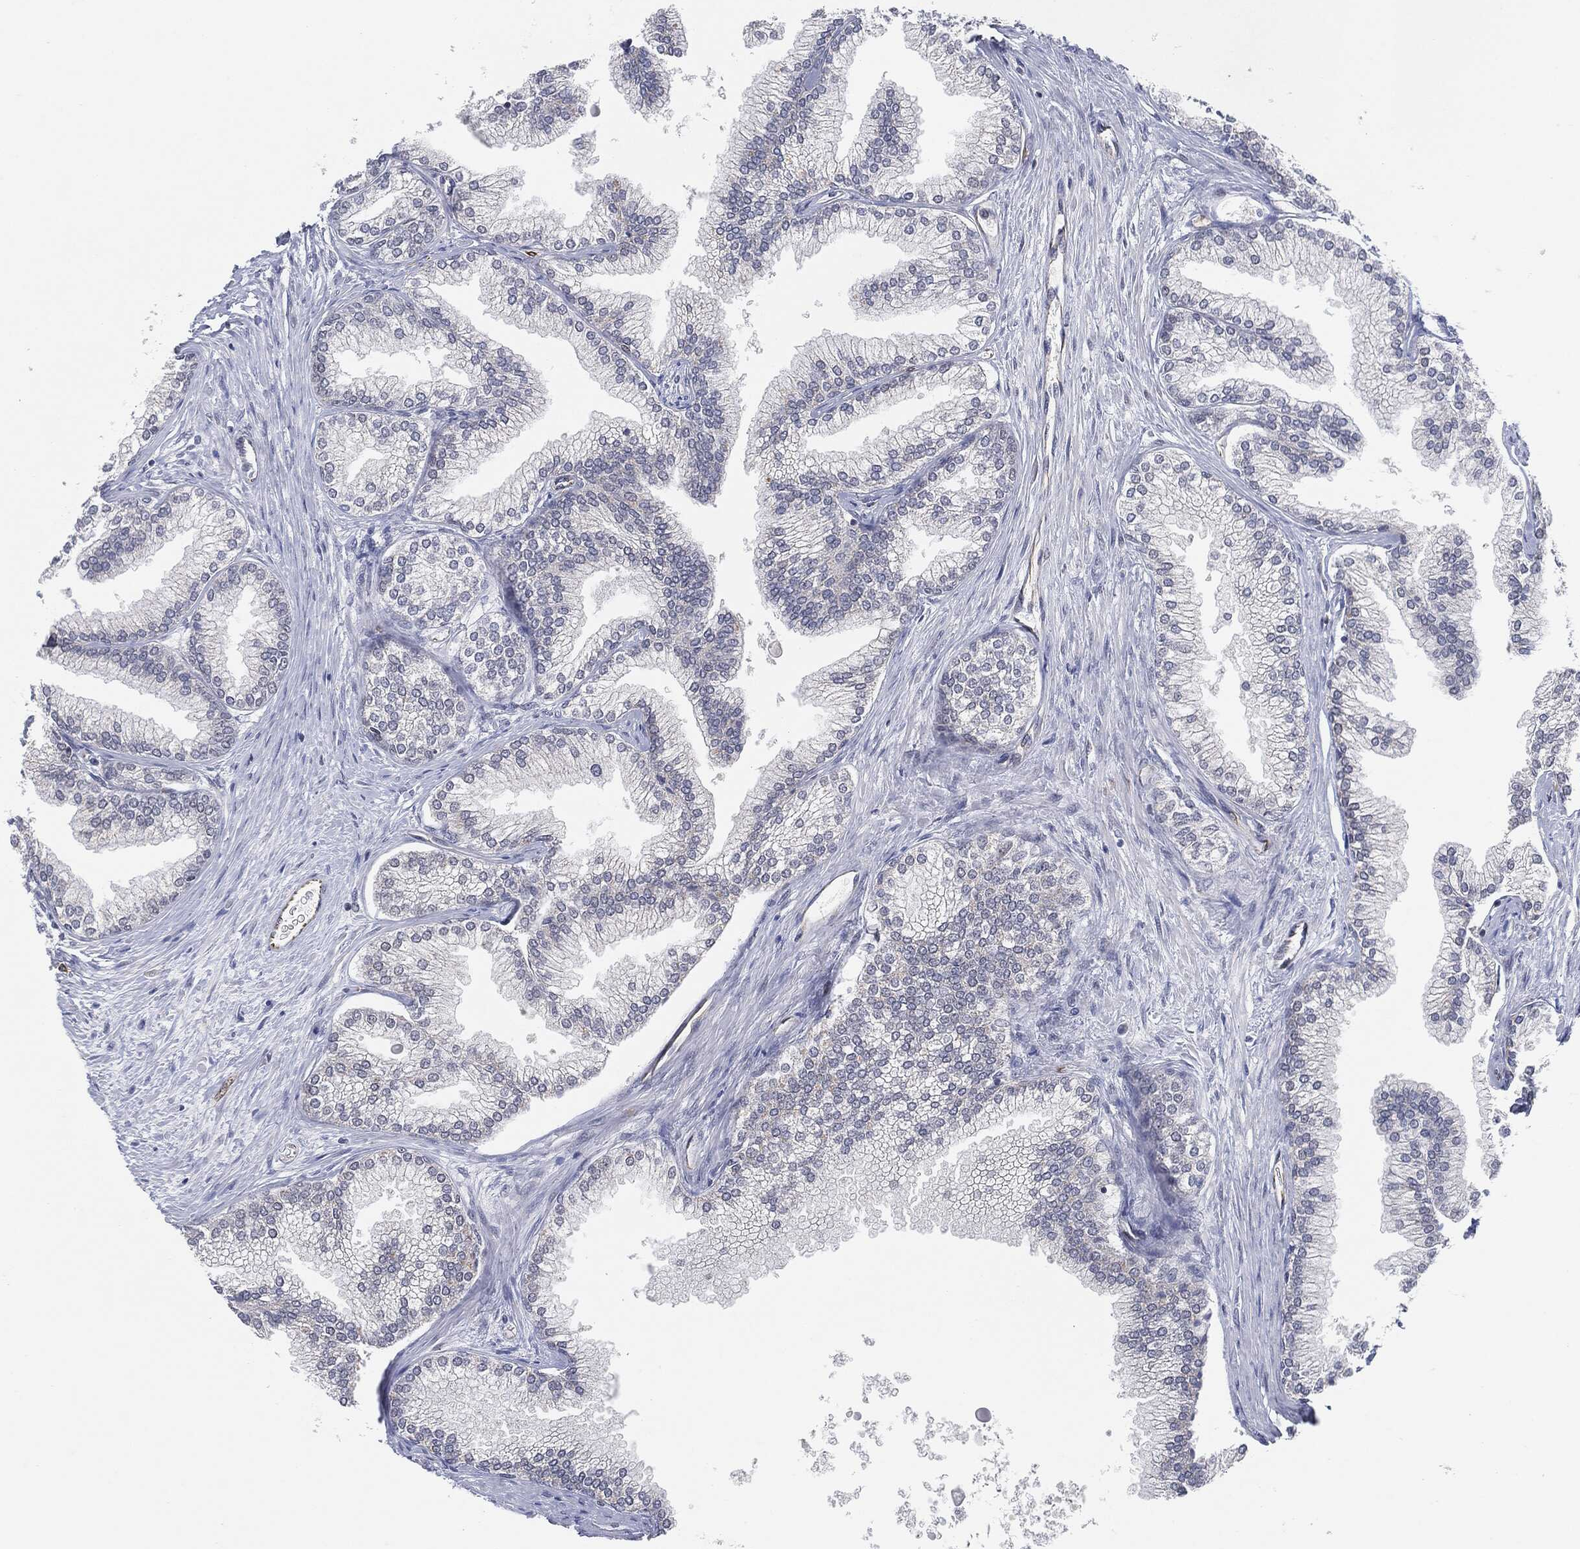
{"staining": {"intensity": "weak", "quantity": "25%-75%", "location": "nuclear"}, "tissue": "prostate", "cell_type": "Glandular cells", "image_type": "normal", "snomed": [{"axis": "morphology", "description": "Normal tissue, NOS"}, {"axis": "topography", "description": "Prostate"}], "caption": "Prostate stained with a brown dye reveals weak nuclear positive positivity in about 25%-75% of glandular cells.", "gene": "TP53RK", "patient": {"sex": "male", "age": 72}}